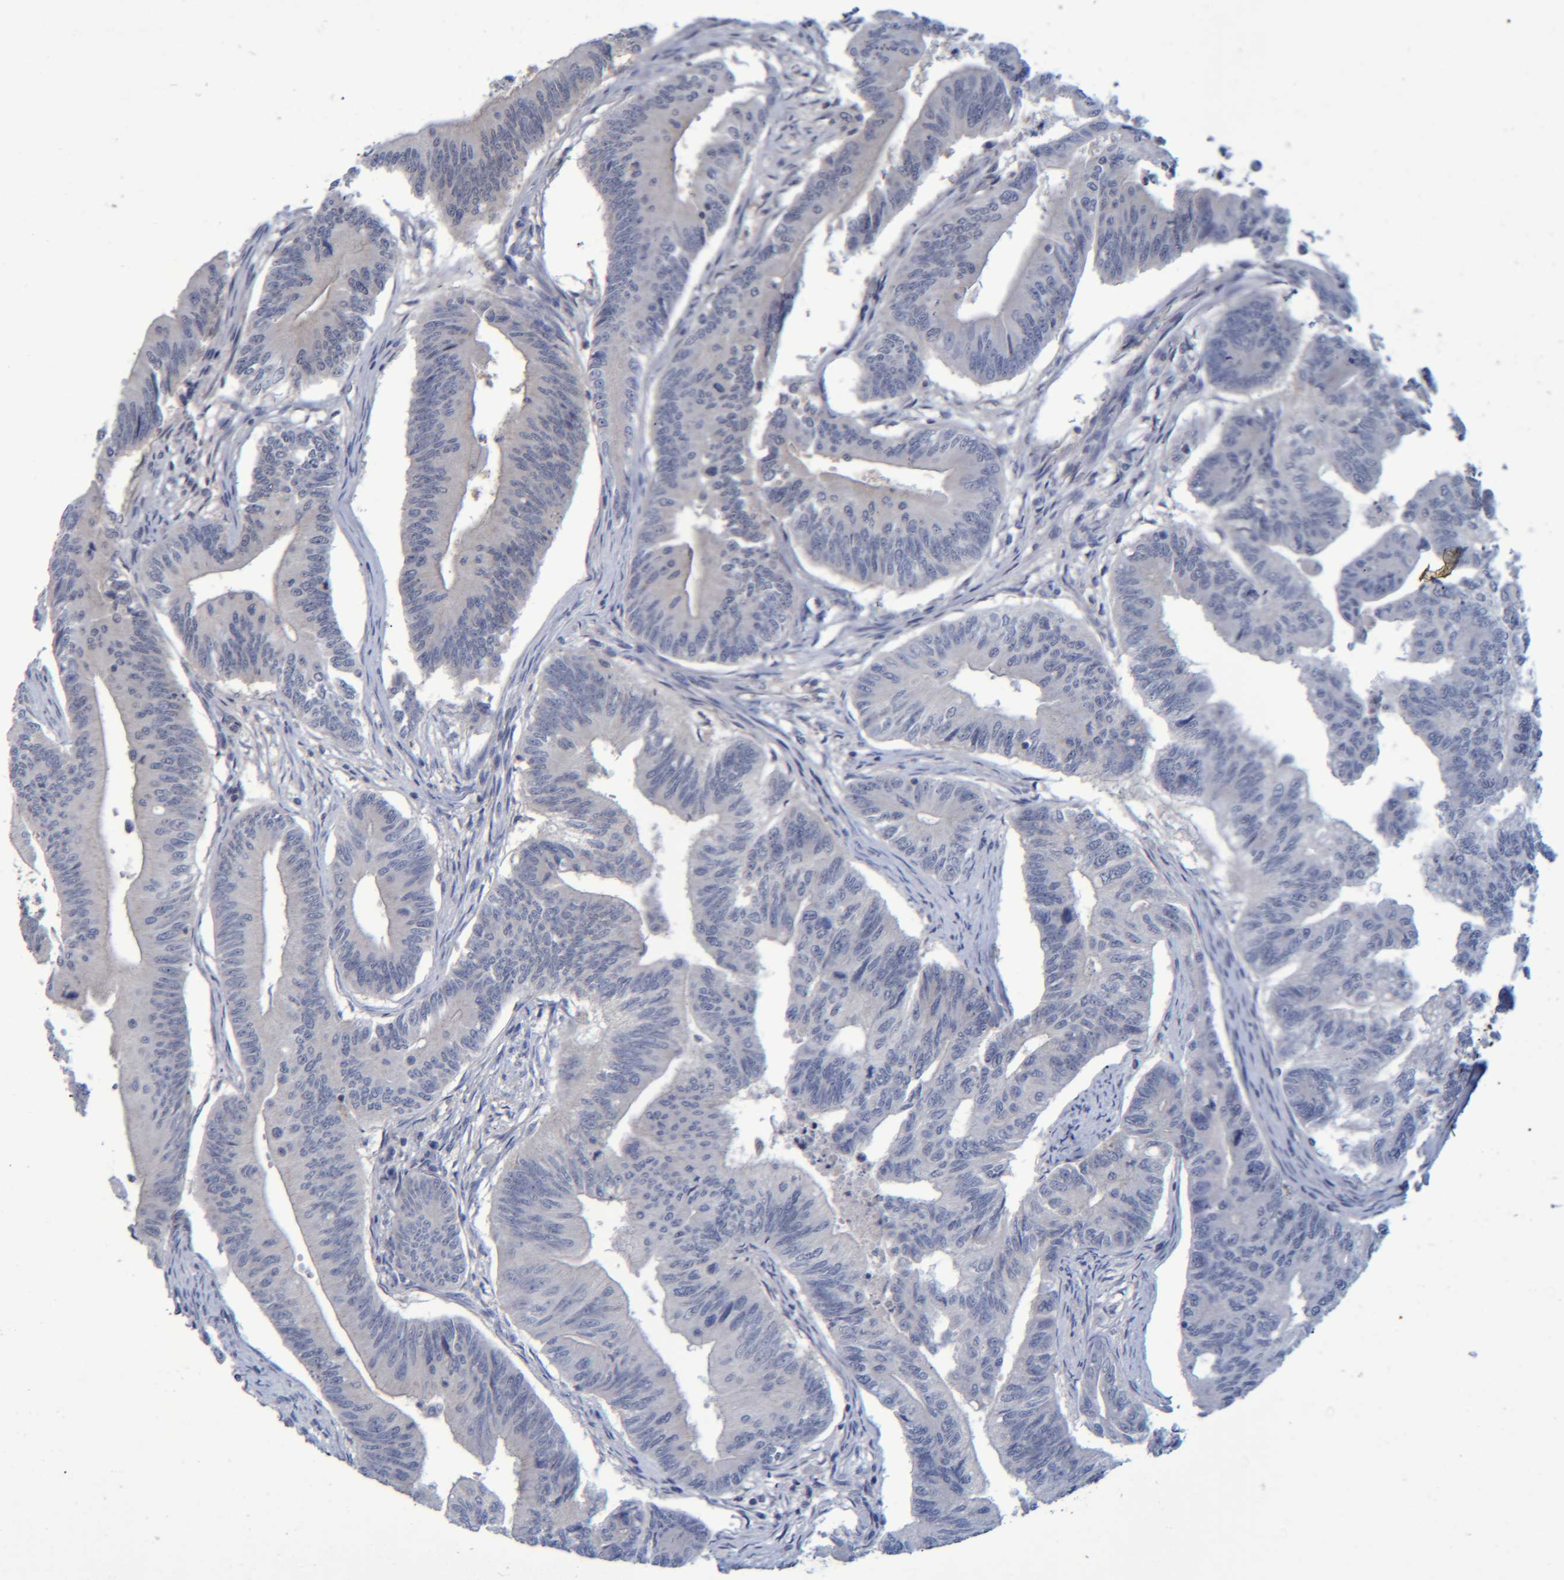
{"staining": {"intensity": "negative", "quantity": "none", "location": "none"}, "tissue": "colorectal cancer", "cell_type": "Tumor cells", "image_type": "cancer", "snomed": [{"axis": "morphology", "description": "Adenoma, NOS"}, {"axis": "morphology", "description": "Adenocarcinoma, NOS"}, {"axis": "topography", "description": "Colon"}], "caption": "An image of colorectal adenocarcinoma stained for a protein reveals no brown staining in tumor cells. (Stains: DAB (3,3'-diaminobenzidine) IHC with hematoxylin counter stain, Microscopy: brightfield microscopy at high magnification).", "gene": "PCYT2", "patient": {"sex": "male", "age": 79}}